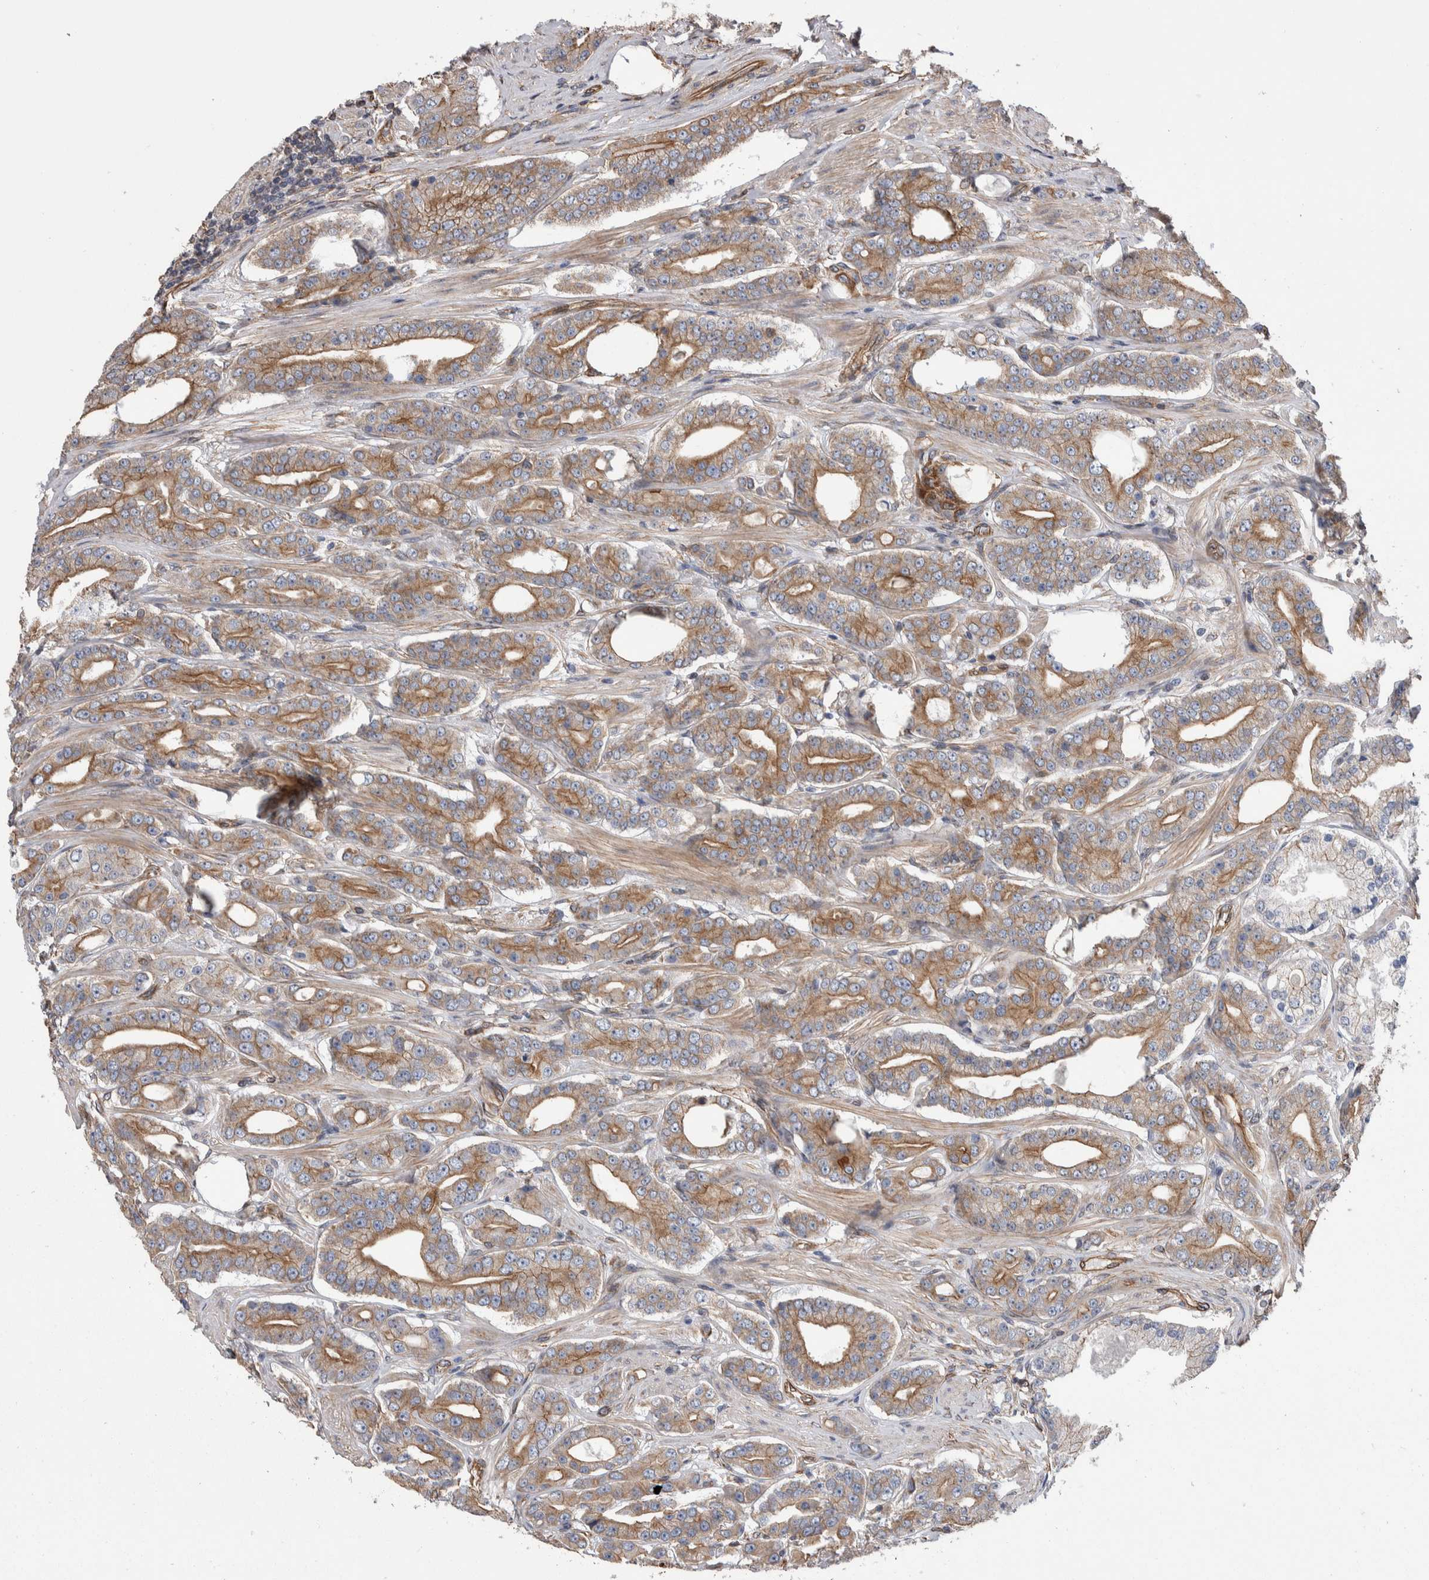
{"staining": {"intensity": "moderate", "quantity": "25%-75%", "location": "cytoplasmic/membranous"}, "tissue": "prostate cancer", "cell_type": "Tumor cells", "image_type": "cancer", "snomed": [{"axis": "morphology", "description": "Adenocarcinoma, High grade"}, {"axis": "topography", "description": "Prostate"}], "caption": "This photomicrograph shows immunohistochemistry (IHC) staining of human prostate high-grade adenocarcinoma, with medium moderate cytoplasmic/membranous positivity in about 25%-75% of tumor cells.", "gene": "KIF12", "patient": {"sex": "male", "age": 71}}